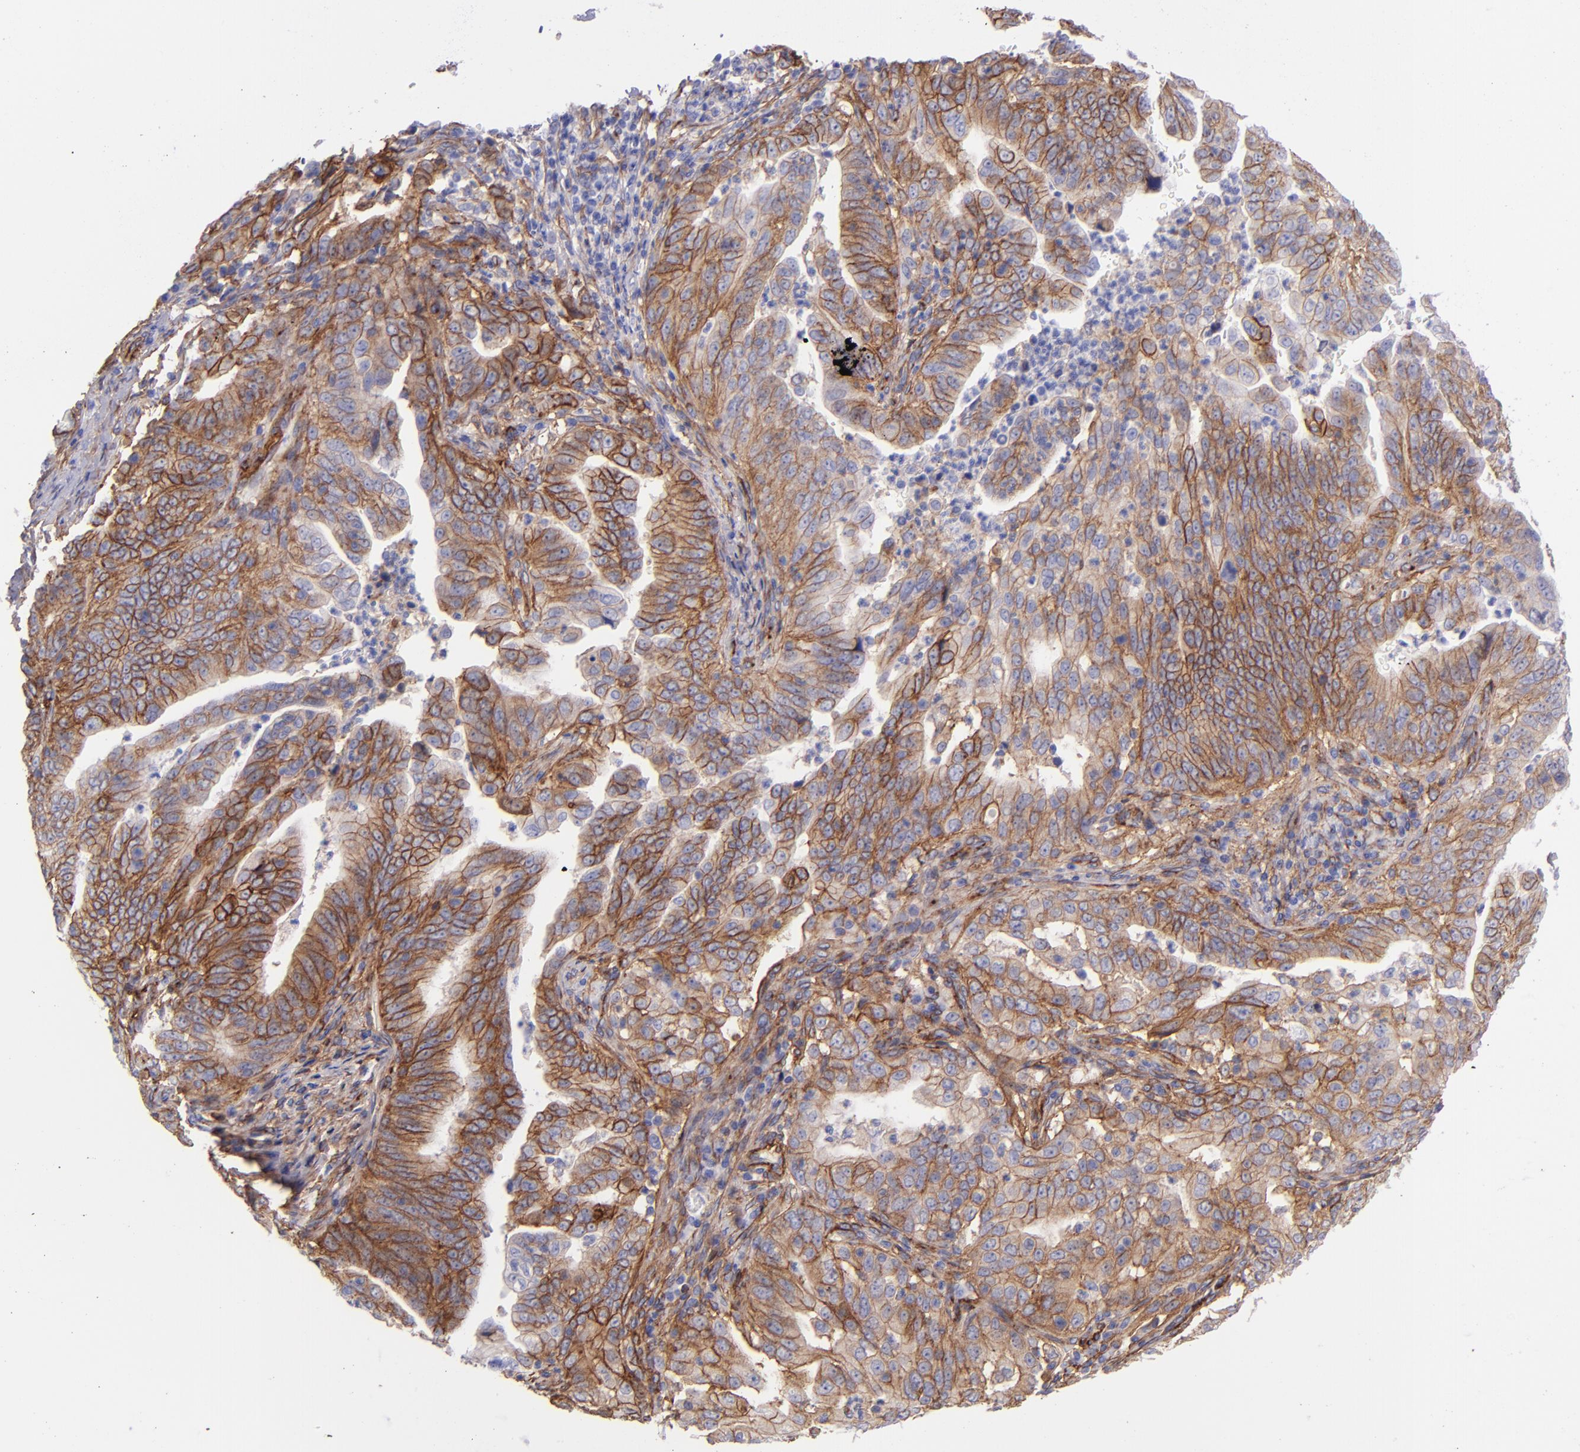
{"staining": {"intensity": "strong", "quantity": ">75%", "location": "cytoplasmic/membranous"}, "tissue": "stomach cancer", "cell_type": "Tumor cells", "image_type": "cancer", "snomed": [{"axis": "morphology", "description": "Adenocarcinoma, NOS"}, {"axis": "topography", "description": "Stomach, upper"}], "caption": "Immunohistochemistry (IHC) staining of stomach adenocarcinoma, which shows high levels of strong cytoplasmic/membranous positivity in approximately >75% of tumor cells indicating strong cytoplasmic/membranous protein positivity. The staining was performed using DAB (3,3'-diaminobenzidine) (brown) for protein detection and nuclei were counterstained in hematoxylin (blue).", "gene": "ITGAV", "patient": {"sex": "female", "age": 50}}